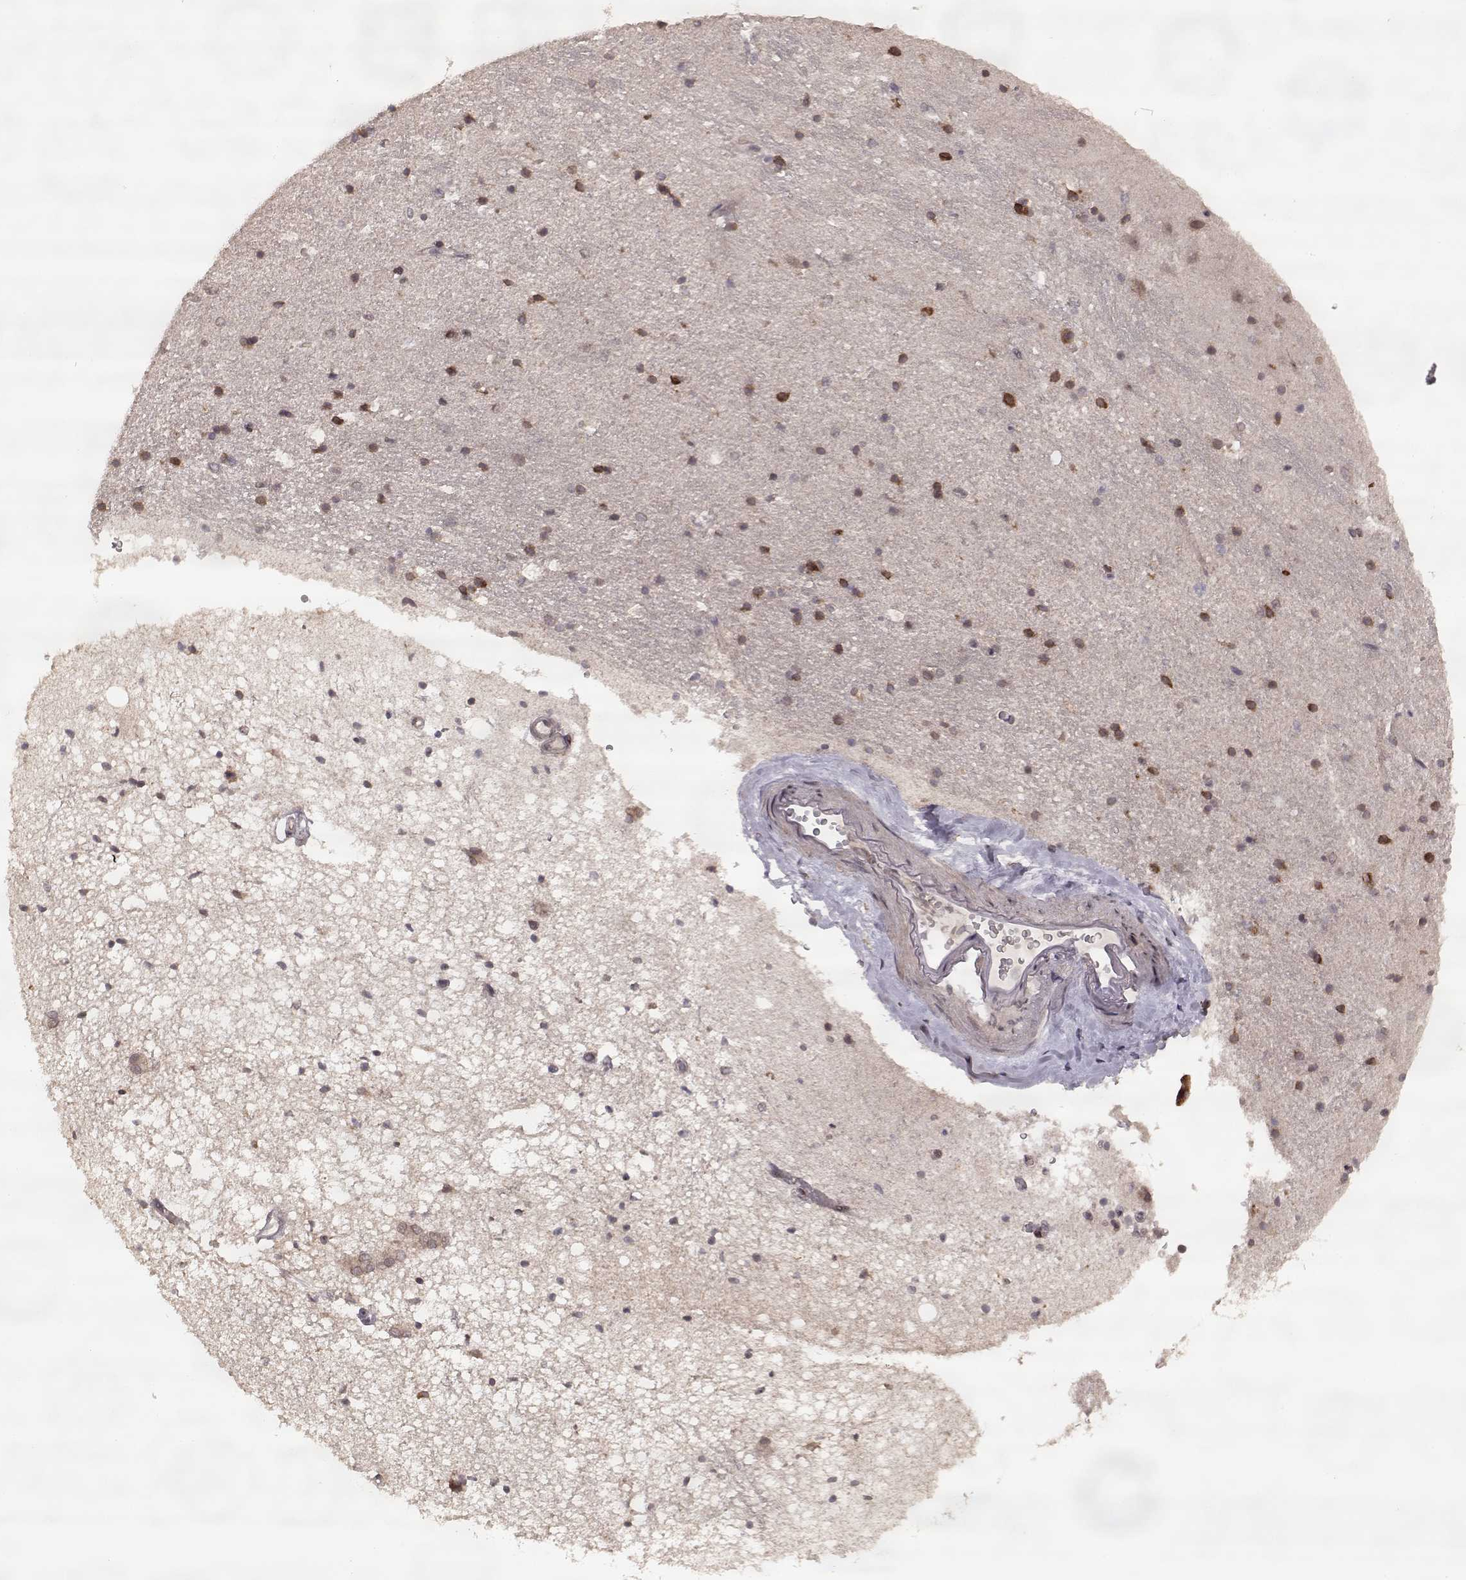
{"staining": {"intensity": "negative", "quantity": "none", "location": "none"}, "tissue": "hippocampus", "cell_type": "Glial cells", "image_type": "normal", "snomed": [{"axis": "morphology", "description": "Normal tissue, NOS"}, {"axis": "topography", "description": "Hippocampus"}], "caption": "A micrograph of hippocampus stained for a protein displays no brown staining in glial cells.", "gene": "ELOVL5", "patient": {"sex": "male", "age": 44}}